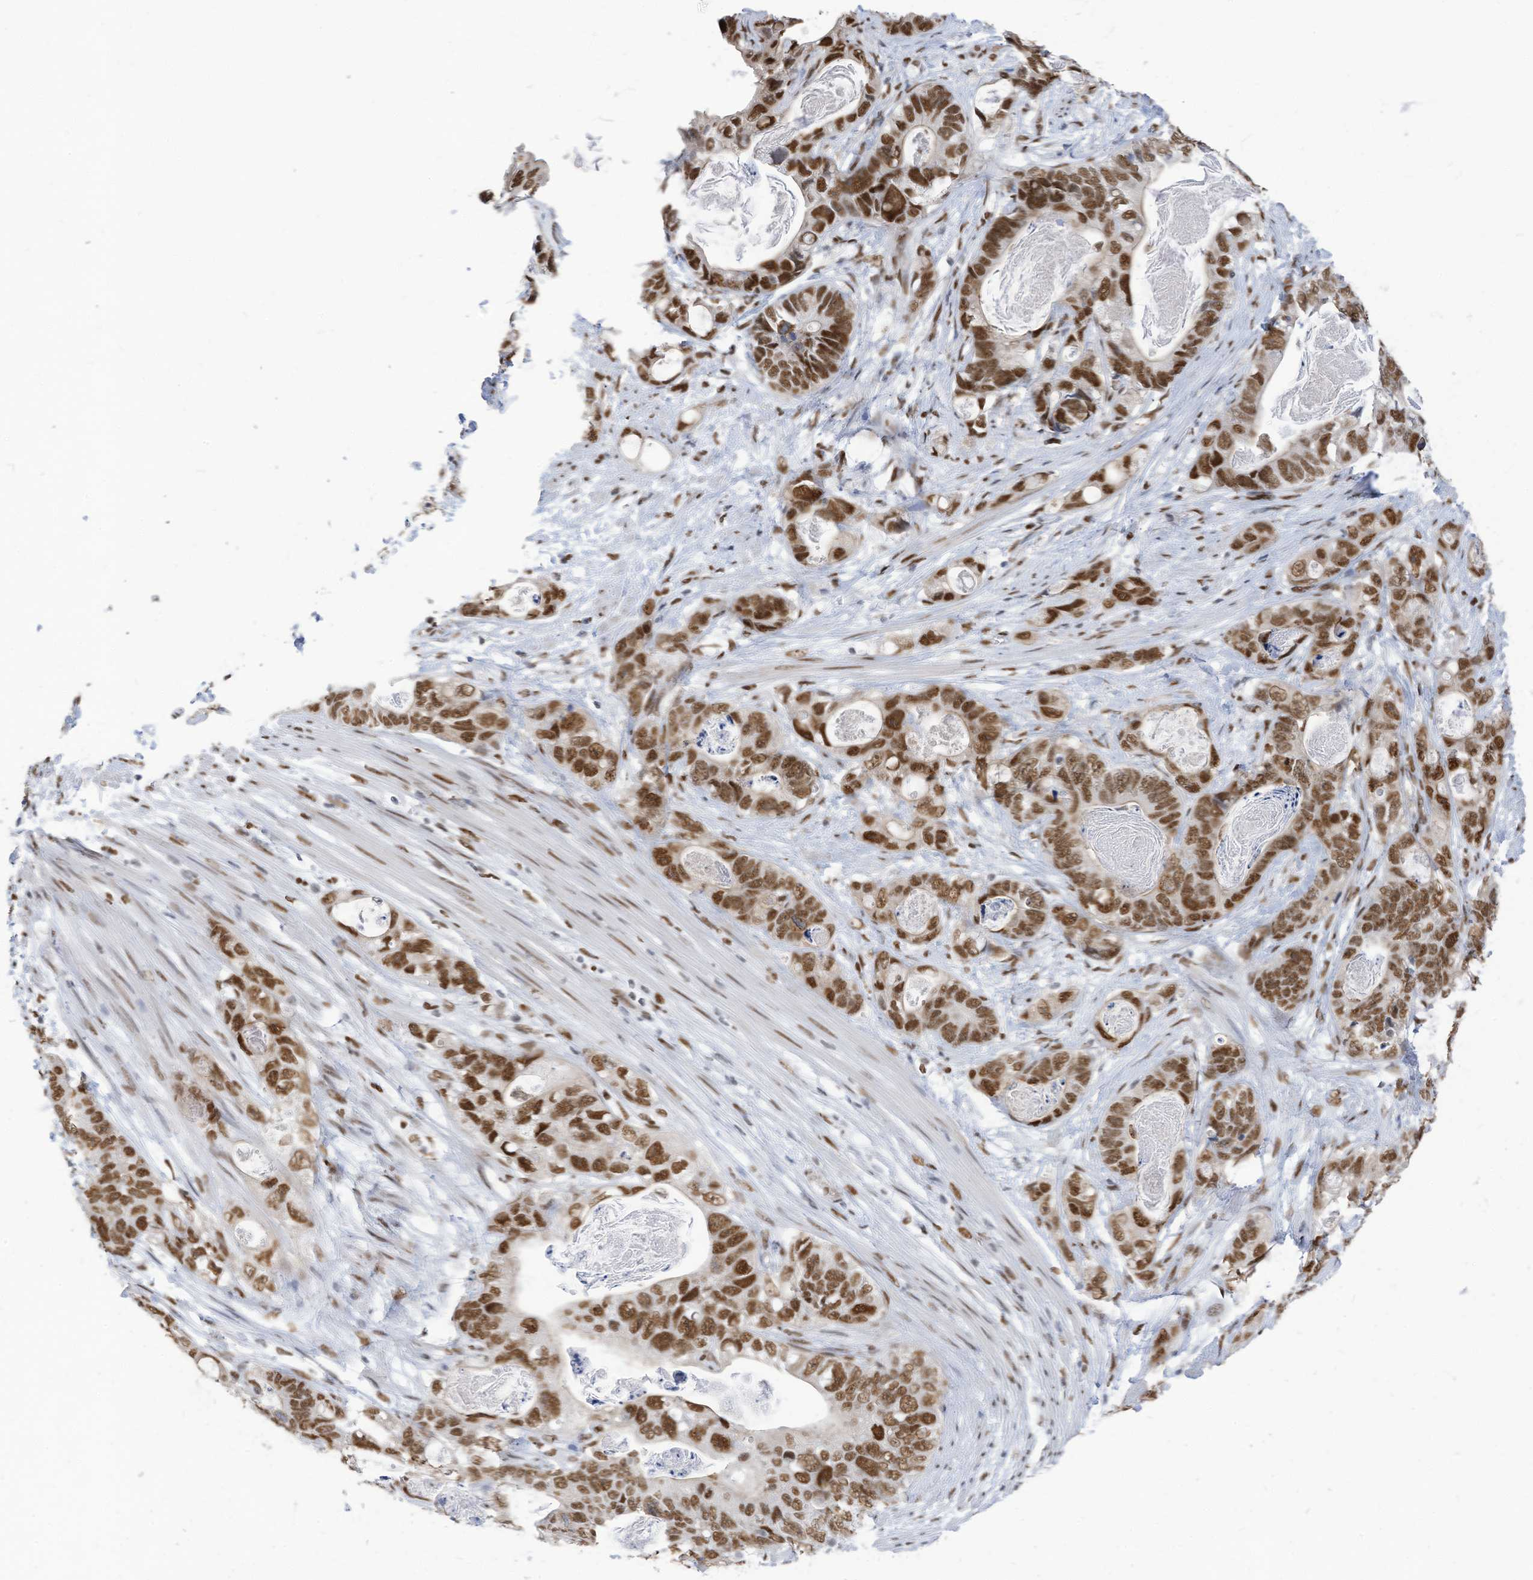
{"staining": {"intensity": "moderate", "quantity": ">75%", "location": "nuclear"}, "tissue": "stomach cancer", "cell_type": "Tumor cells", "image_type": "cancer", "snomed": [{"axis": "morphology", "description": "Normal tissue, NOS"}, {"axis": "morphology", "description": "Adenocarcinoma, NOS"}, {"axis": "topography", "description": "Stomach"}], "caption": "Protein staining of stomach cancer (adenocarcinoma) tissue exhibits moderate nuclear positivity in approximately >75% of tumor cells.", "gene": "KHSRP", "patient": {"sex": "female", "age": 89}}